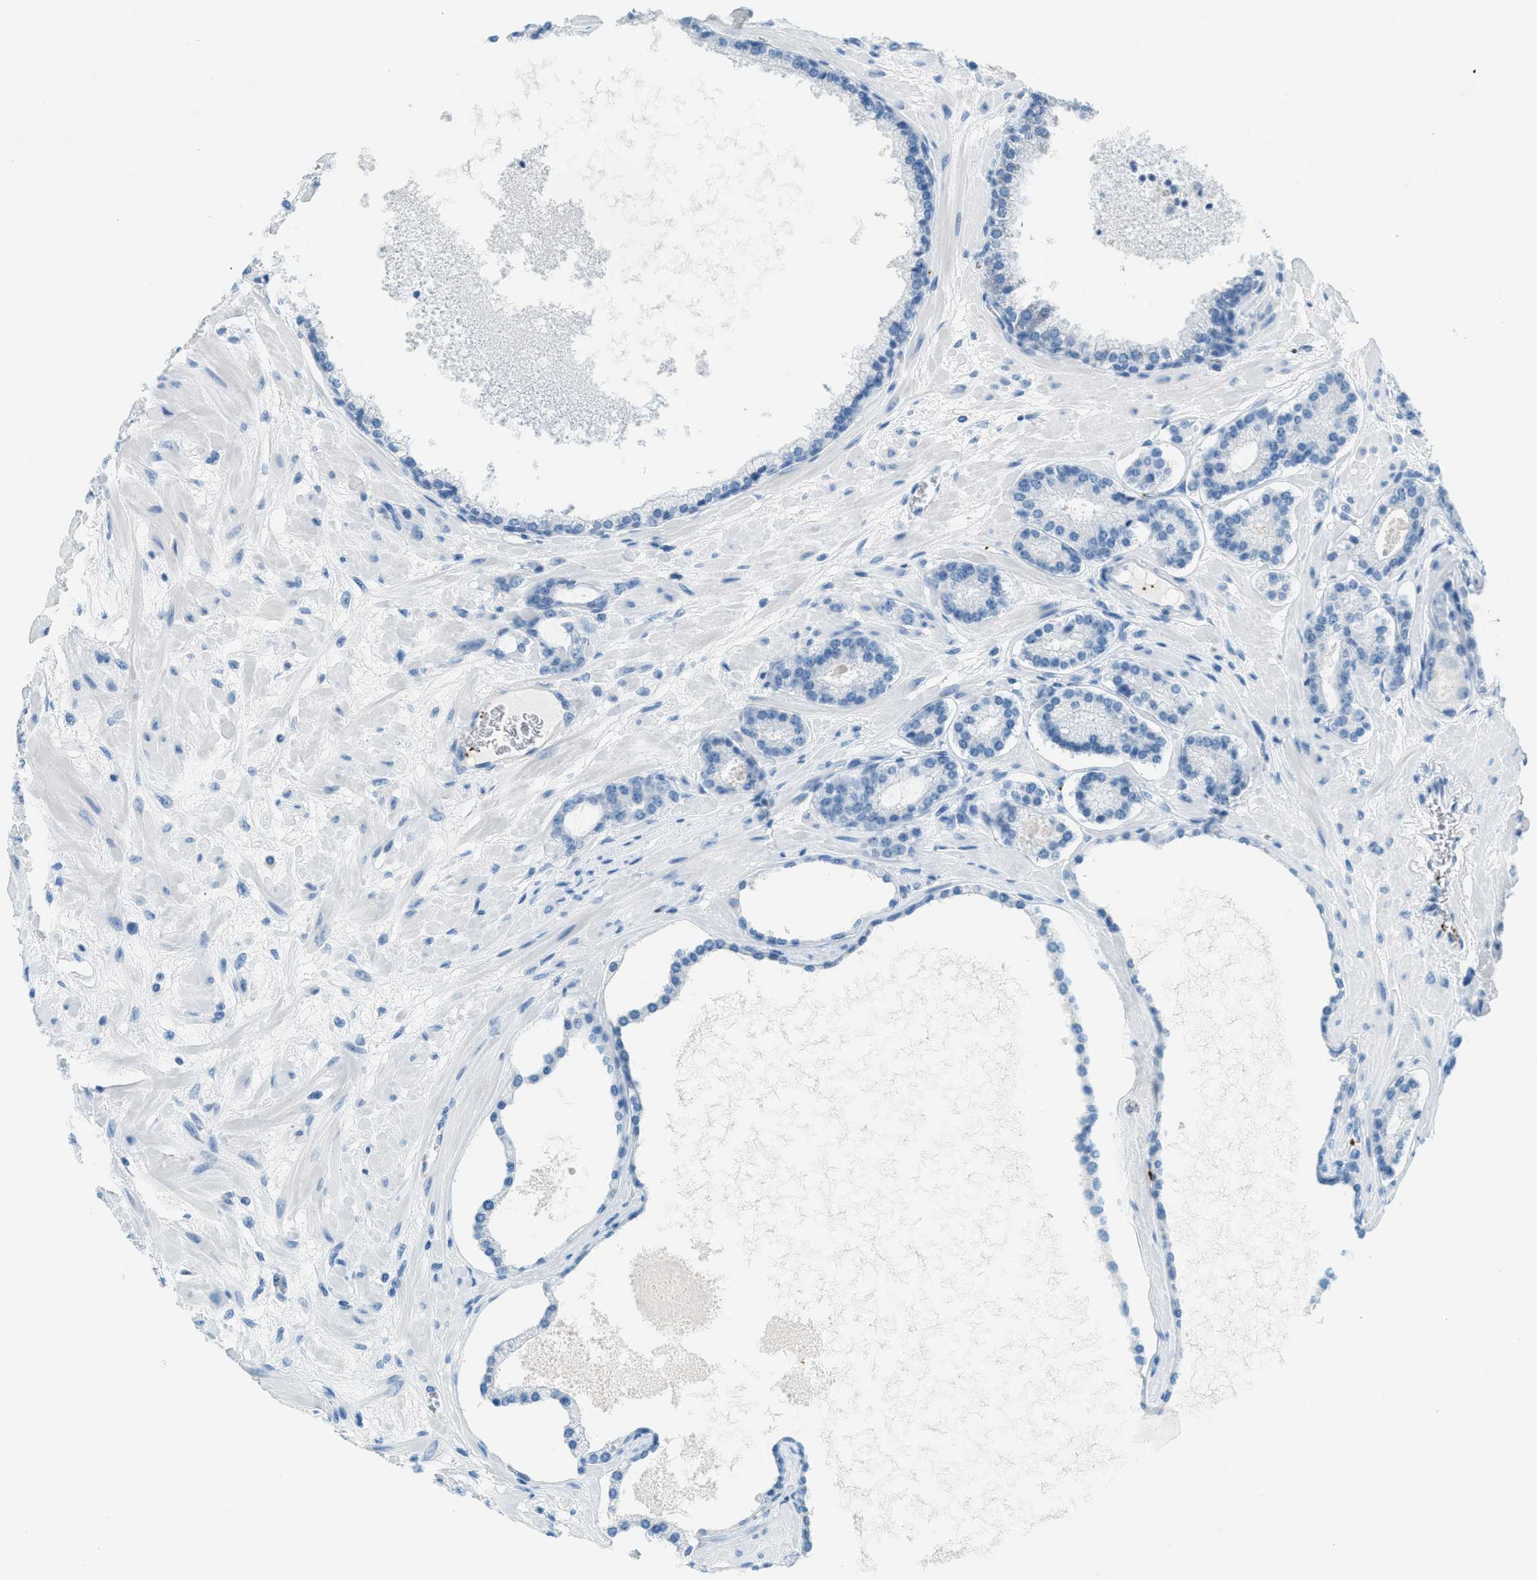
{"staining": {"intensity": "negative", "quantity": "none", "location": "none"}, "tissue": "prostate cancer", "cell_type": "Tumor cells", "image_type": "cancer", "snomed": [{"axis": "morphology", "description": "Adenocarcinoma, Low grade"}, {"axis": "topography", "description": "Prostate"}], "caption": "The photomicrograph displays no staining of tumor cells in prostate cancer (low-grade adenocarcinoma). (Stains: DAB immunohistochemistry with hematoxylin counter stain, Microscopy: brightfield microscopy at high magnification).", "gene": "PPBP", "patient": {"sex": "male", "age": 63}}